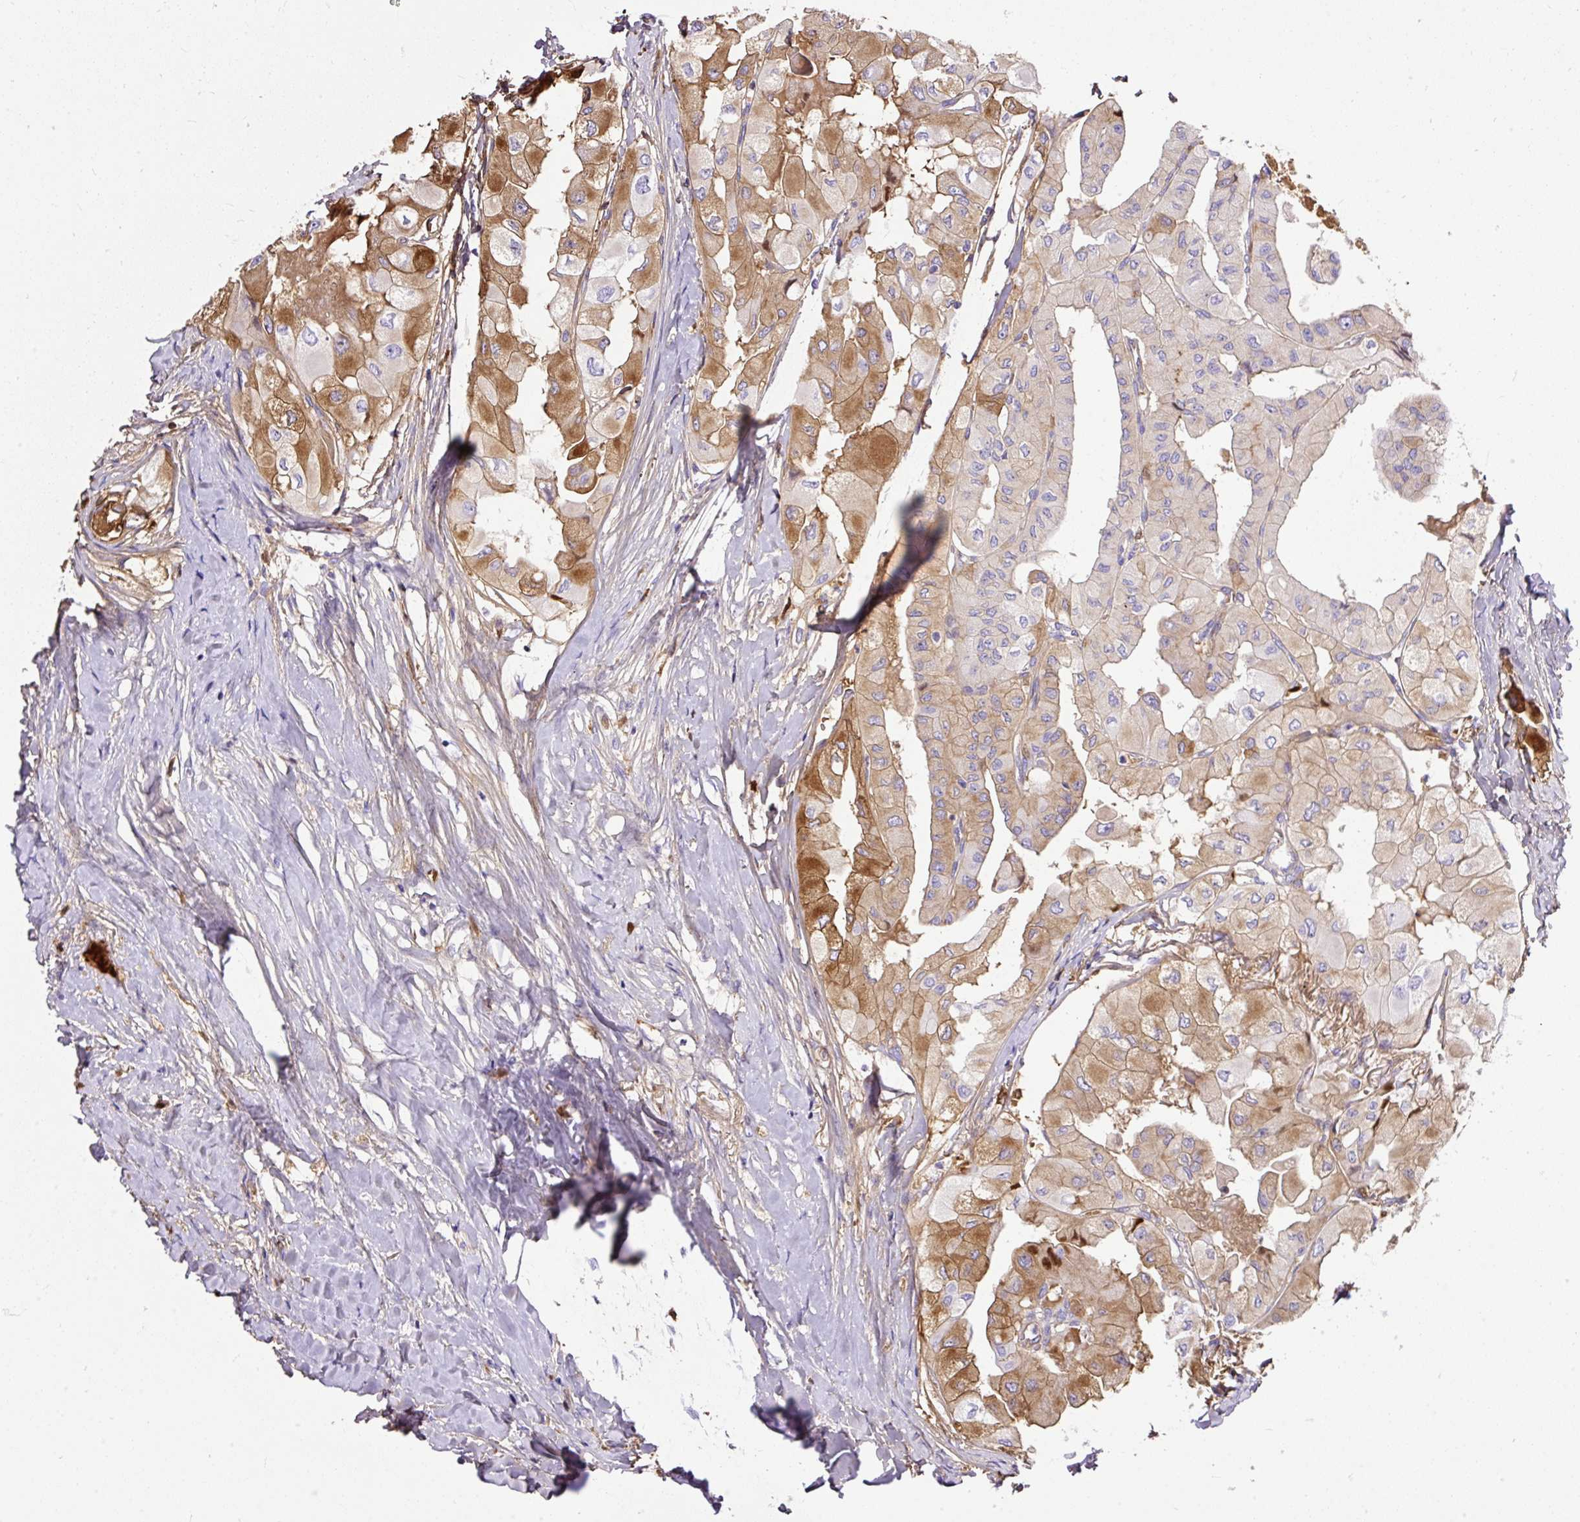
{"staining": {"intensity": "moderate", "quantity": ">75%", "location": "cytoplasmic/membranous,nuclear"}, "tissue": "thyroid cancer", "cell_type": "Tumor cells", "image_type": "cancer", "snomed": [{"axis": "morphology", "description": "Normal tissue, NOS"}, {"axis": "morphology", "description": "Papillary adenocarcinoma, NOS"}, {"axis": "topography", "description": "Thyroid gland"}], "caption": "Protein analysis of thyroid papillary adenocarcinoma tissue reveals moderate cytoplasmic/membranous and nuclear expression in about >75% of tumor cells.", "gene": "CLEC3B", "patient": {"sex": "female", "age": 59}}